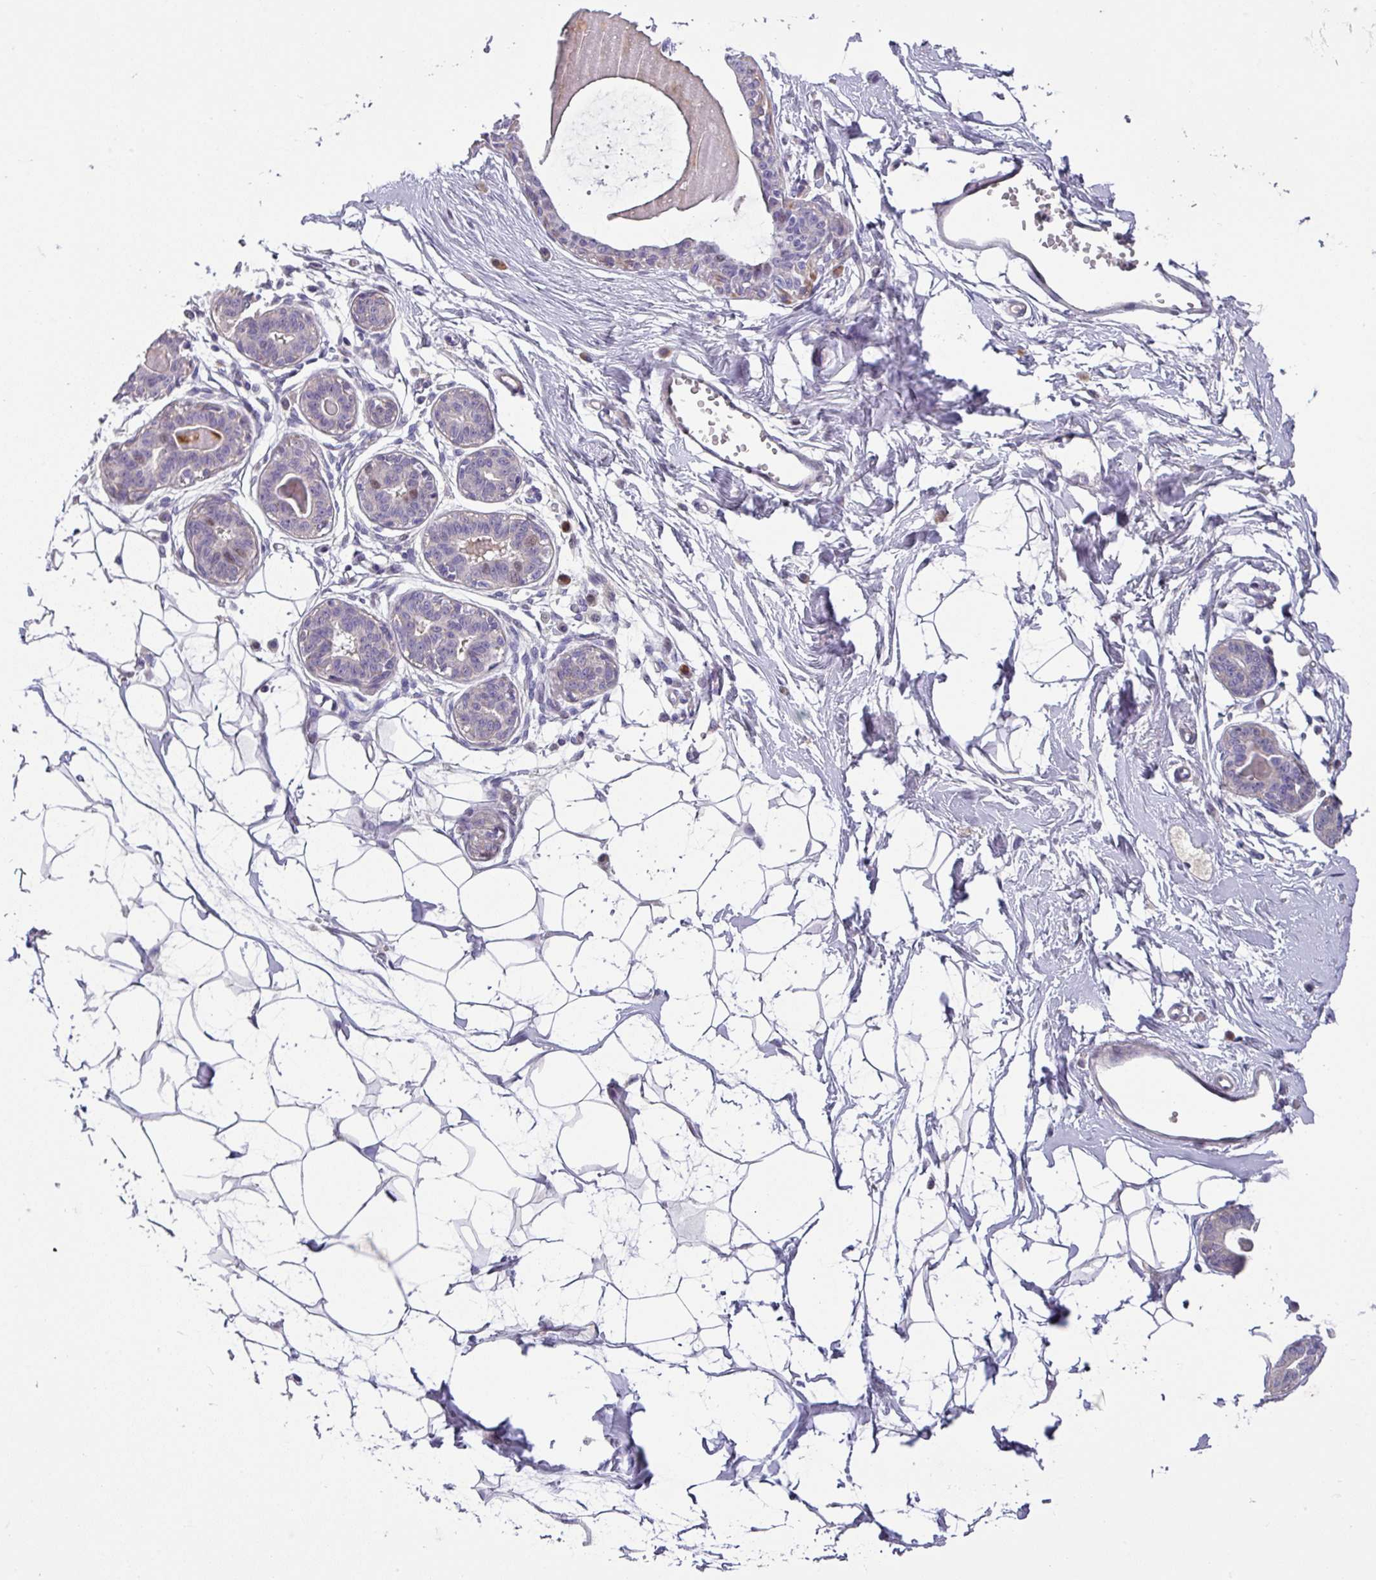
{"staining": {"intensity": "negative", "quantity": "none", "location": "none"}, "tissue": "breast", "cell_type": "Adipocytes", "image_type": "normal", "snomed": [{"axis": "morphology", "description": "Normal tissue, NOS"}, {"axis": "topography", "description": "Breast"}], "caption": "Protein analysis of normal breast demonstrates no significant positivity in adipocytes.", "gene": "KLHL3", "patient": {"sex": "female", "age": 45}}